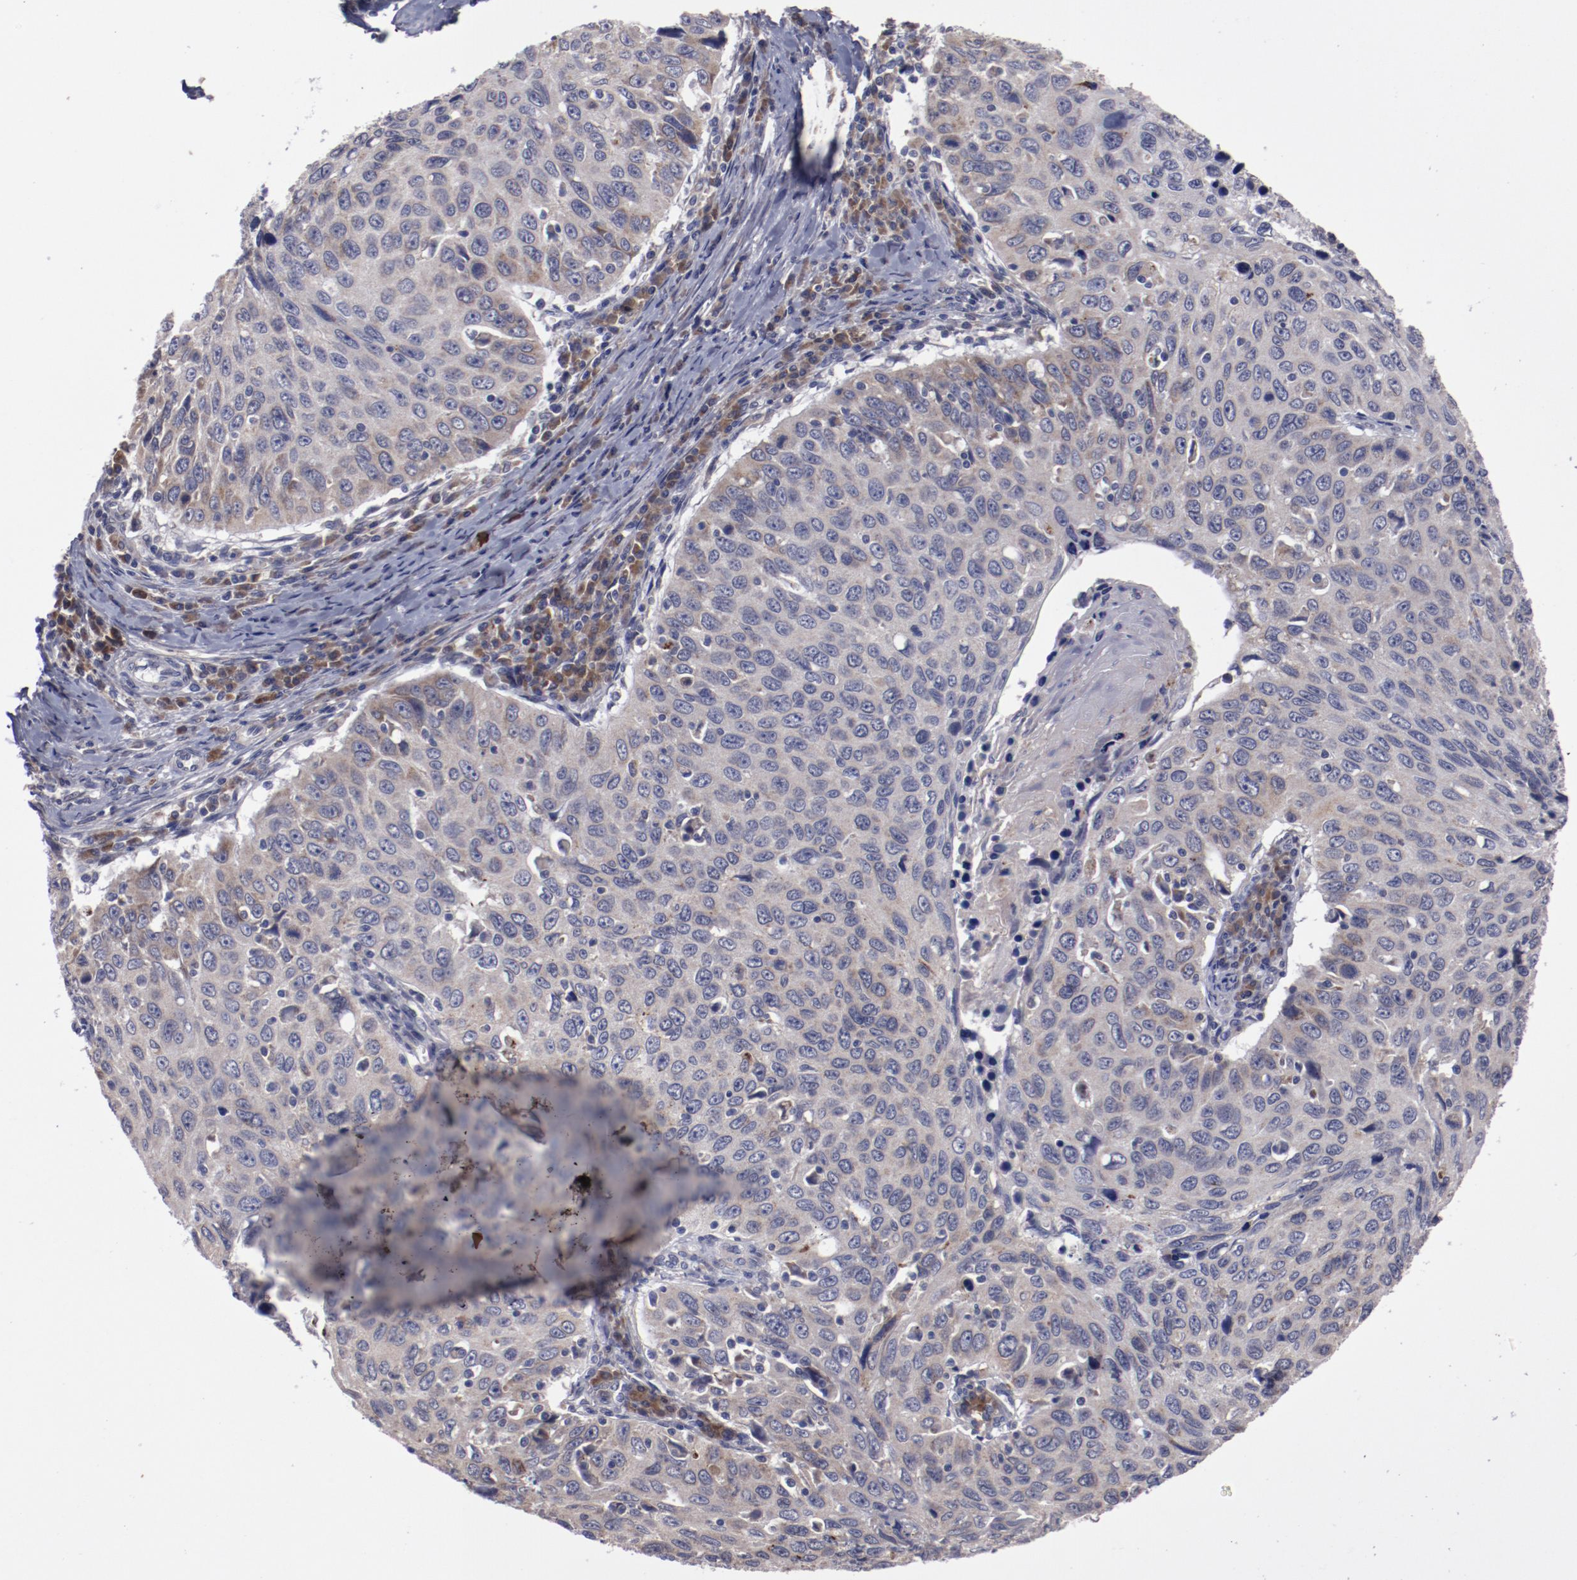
{"staining": {"intensity": "weak", "quantity": "25%-75%", "location": "cytoplasmic/membranous"}, "tissue": "cervical cancer", "cell_type": "Tumor cells", "image_type": "cancer", "snomed": [{"axis": "morphology", "description": "Squamous cell carcinoma, NOS"}, {"axis": "topography", "description": "Cervix"}], "caption": "Weak cytoplasmic/membranous positivity is seen in approximately 25%-75% of tumor cells in cervical cancer.", "gene": "IL12A", "patient": {"sex": "female", "age": 53}}